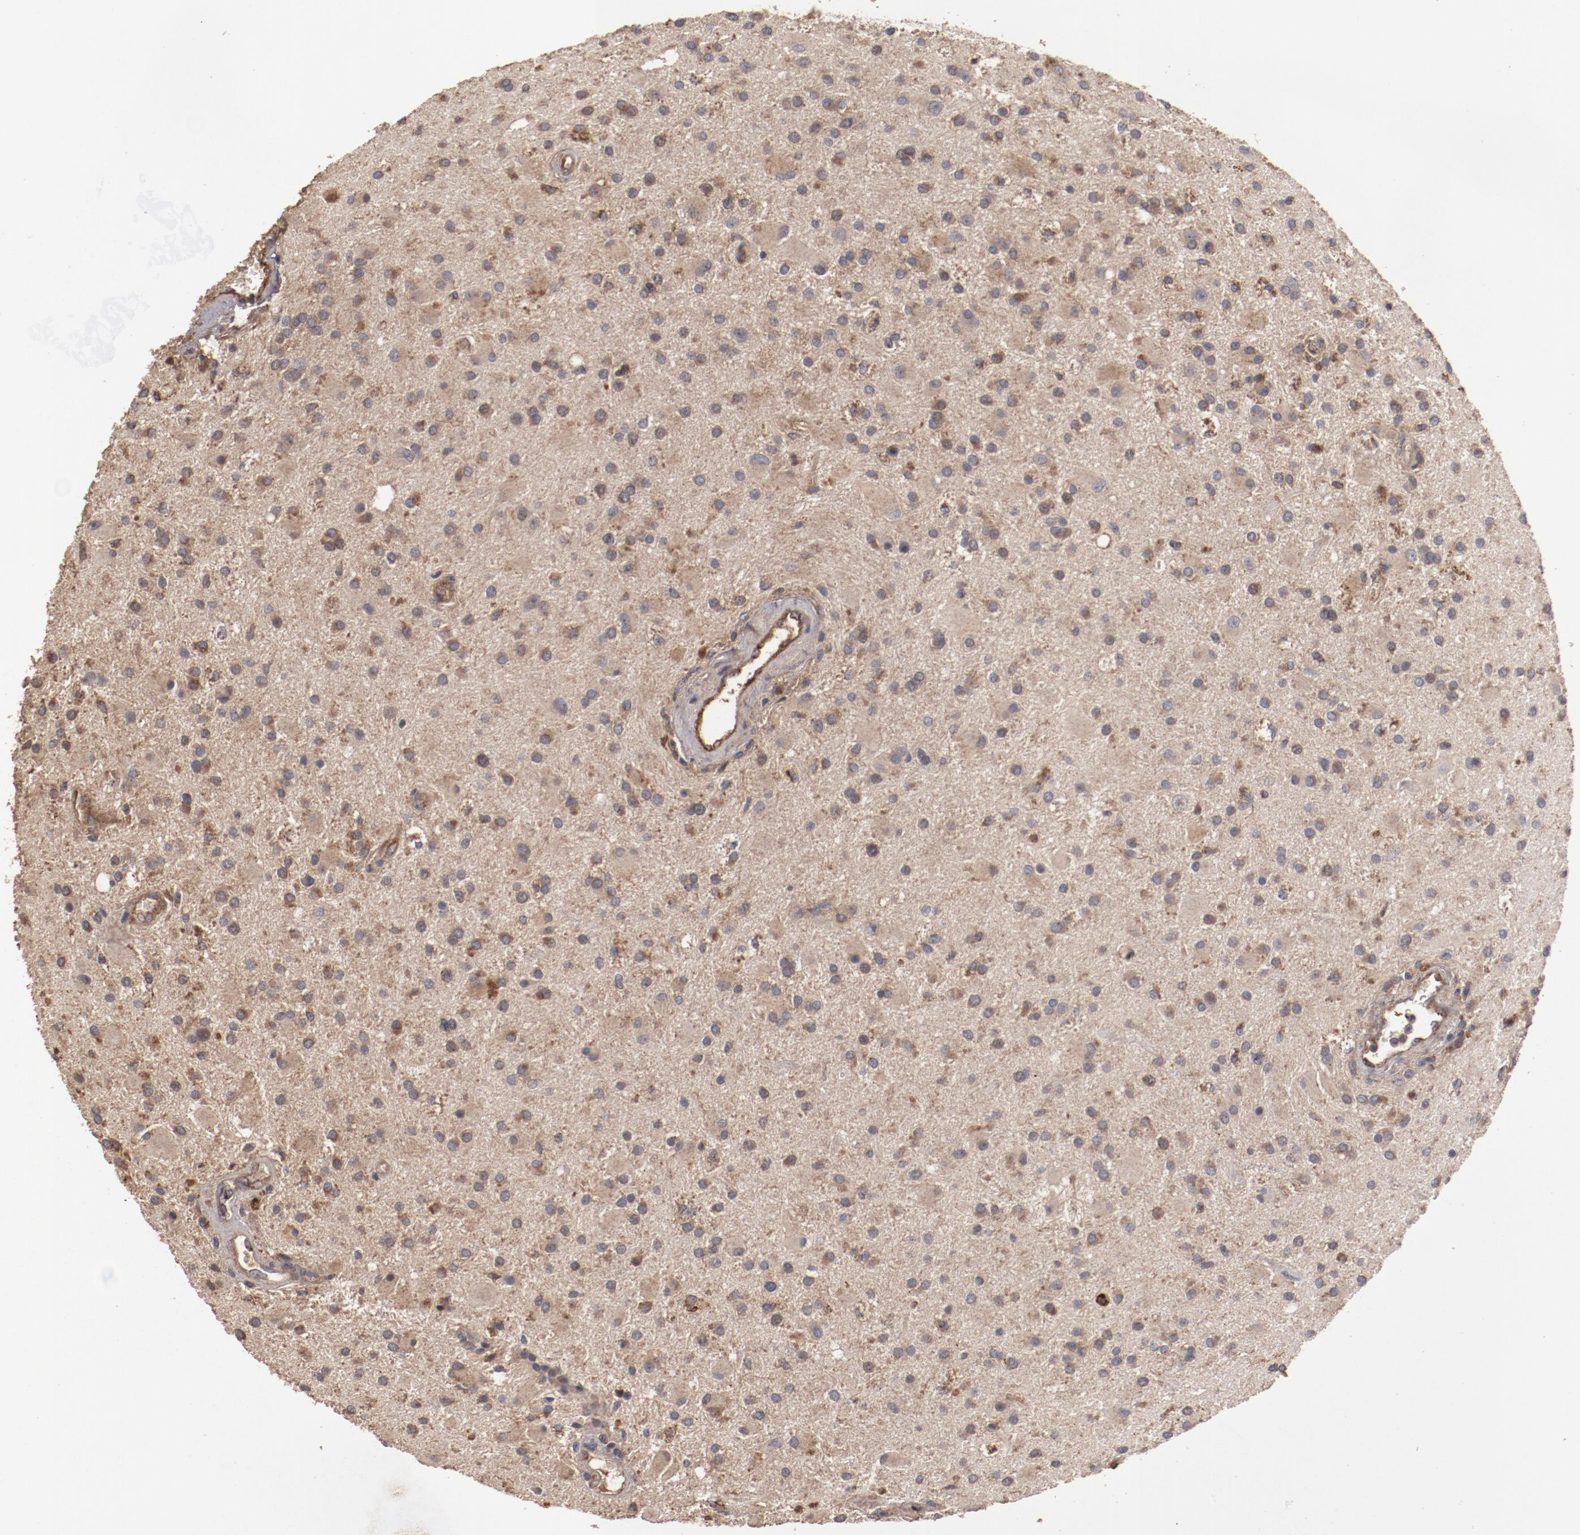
{"staining": {"intensity": "moderate", "quantity": ">75%", "location": "cytoplasmic/membranous,nuclear"}, "tissue": "glioma", "cell_type": "Tumor cells", "image_type": "cancer", "snomed": [{"axis": "morphology", "description": "Glioma, malignant, Low grade"}, {"axis": "topography", "description": "Brain"}], "caption": "Protein expression analysis of human malignant low-grade glioma reveals moderate cytoplasmic/membranous and nuclear expression in about >75% of tumor cells.", "gene": "DIPK2B", "patient": {"sex": "male", "age": 58}}